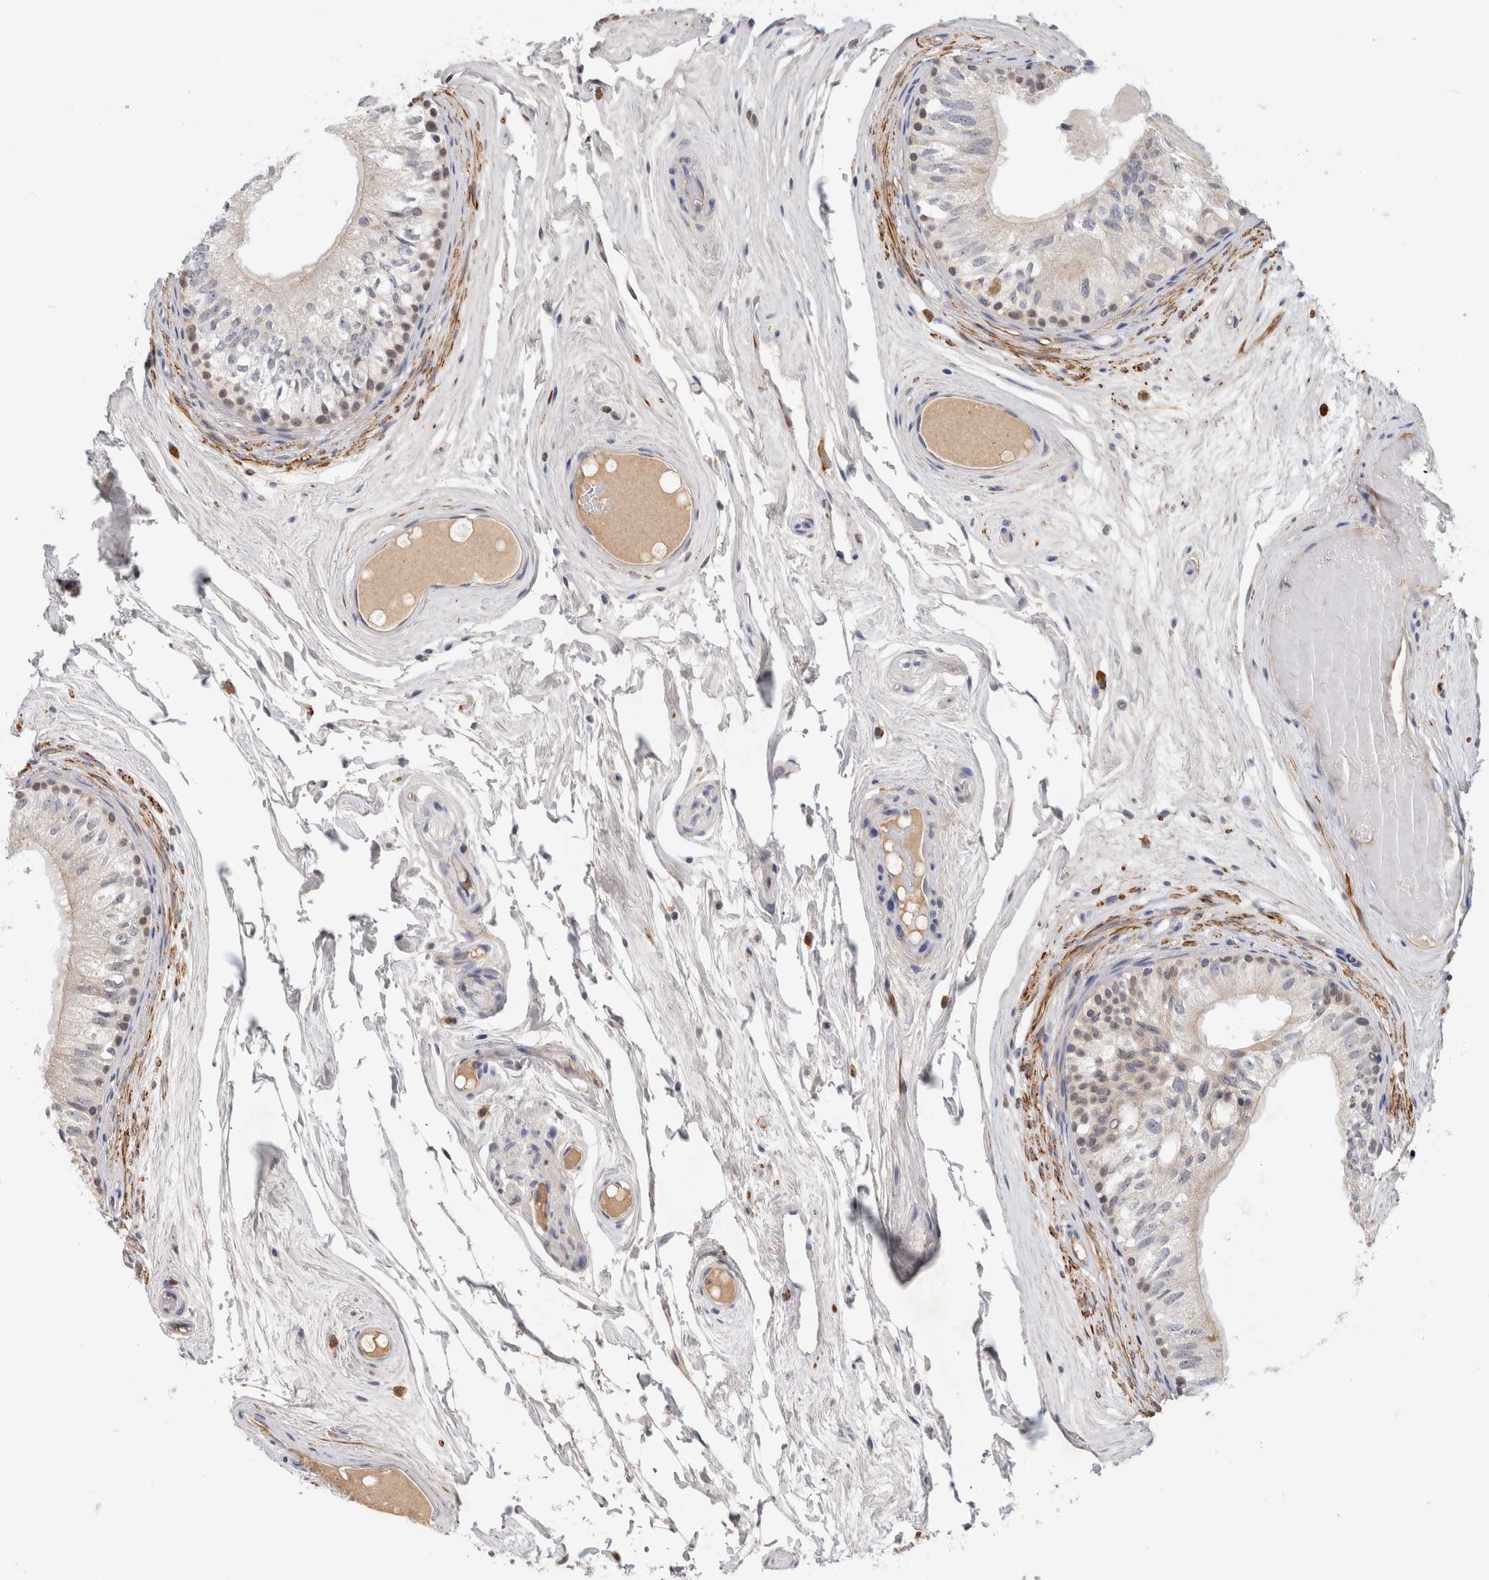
{"staining": {"intensity": "weak", "quantity": "<25%", "location": "cytoplasmic/membranous,nuclear"}, "tissue": "epididymis", "cell_type": "Glandular cells", "image_type": "normal", "snomed": [{"axis": "morphology", "description": "Normal tissue, NOS"}, {"axis": "topography", "description": "Epididymis"}], "caption": "This is an immunohistochemistry micrograph of unremarkable epididymis. There is no positivity in glandular cells.", "gene": "PGM1", "patient": {"sex": "male", "age": 79}}